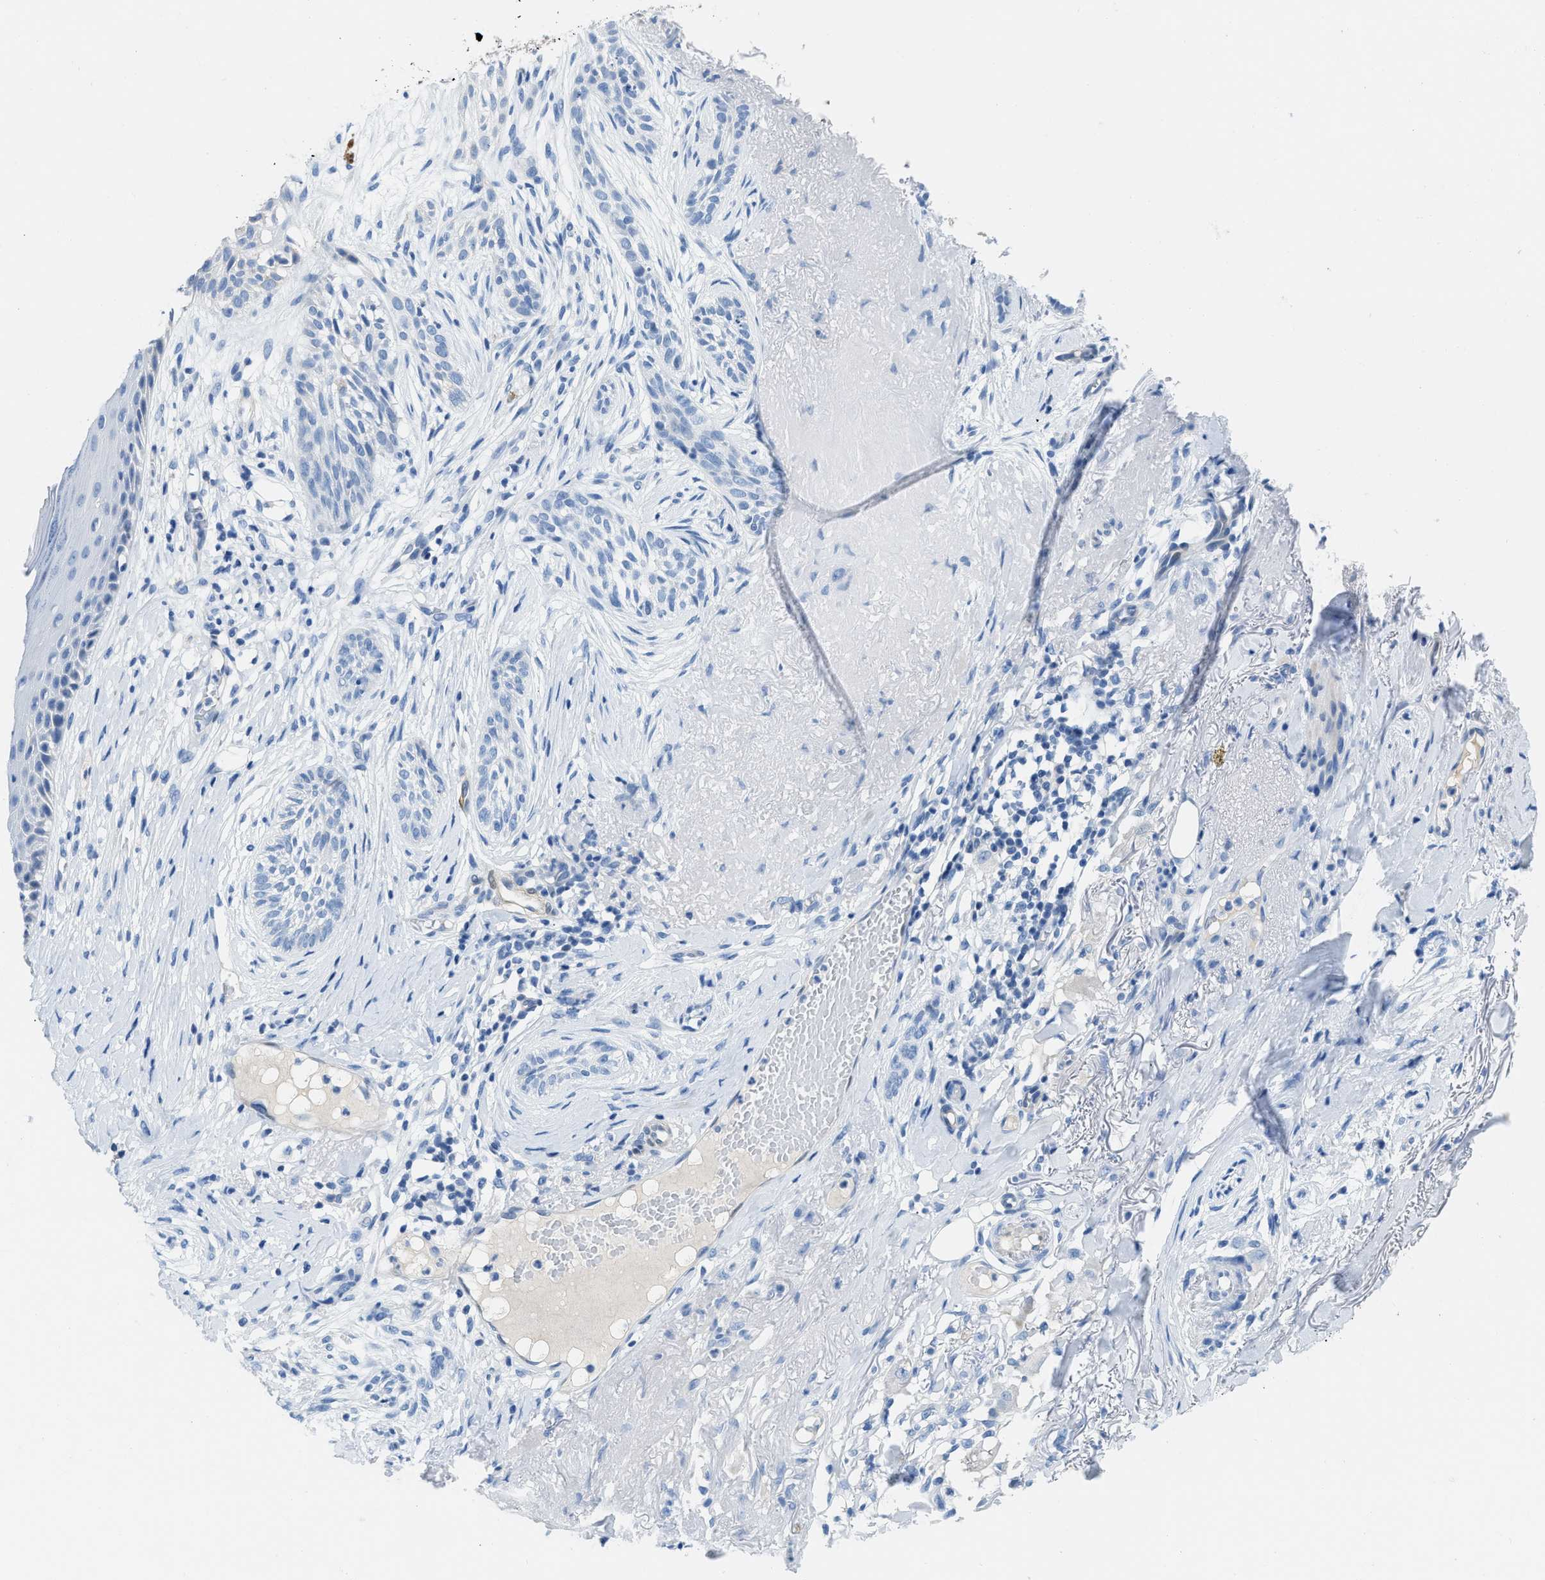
{"staining": {"intensity": "negative", "quantity": "none", "location": "none"}, "tissue": "skin cancer", "cell_type": "Tumor cells", "image_type": "cancer", "snomed": [{"axis": "morphology", "description": "Basal cell carcinoma"}, {"axis": "topography", "description": "Skin"}], "caption": "DAB immunohistochemical staining of human skin cancer (basal cell carcinoma) demonstrates no significant staining in tumor cells.", "gene": "NKAIN3", "patient": {"sex": "female", "age": 88}}